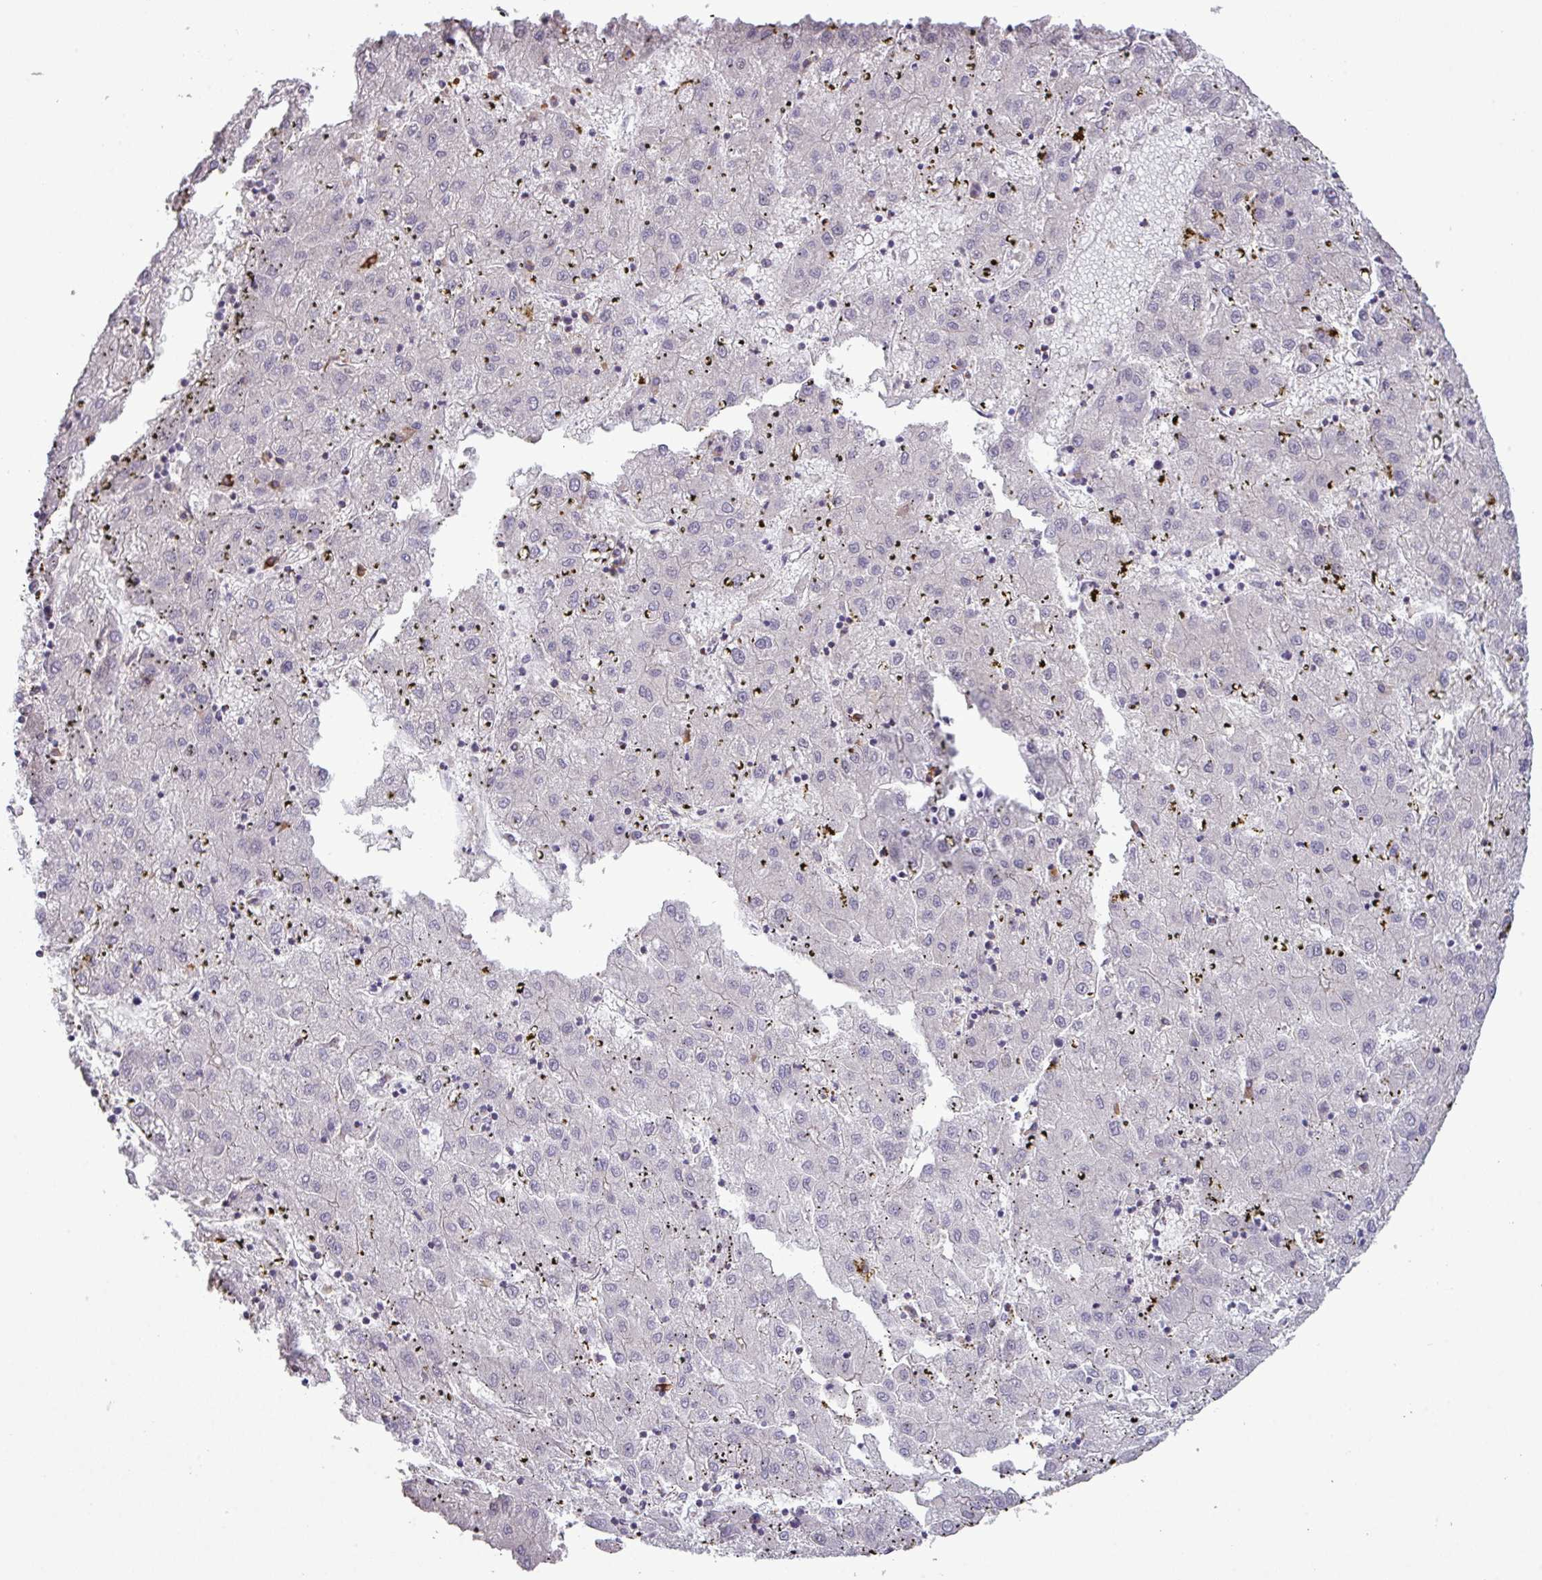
{"staining": {"intensity": "negative", "quantity": "none", "location": "none"}, "tissue": "liver cancer", "cell_type": "Tumor cells", "image_type": "cancer", "snomed": [{"axis": "morphology", "description": "Carcinoma, Hepatocellular, NOS"}, {"axis": "topography", "description": "Liver"}], "caption": "High power microscopy micrograph of an IHC image of liver cancer (hepatocellular carcinoma), revealing no significant staining in tumor cells.", "gene": "TPRA1", "patient": {"sex": "male", "age": 72}}